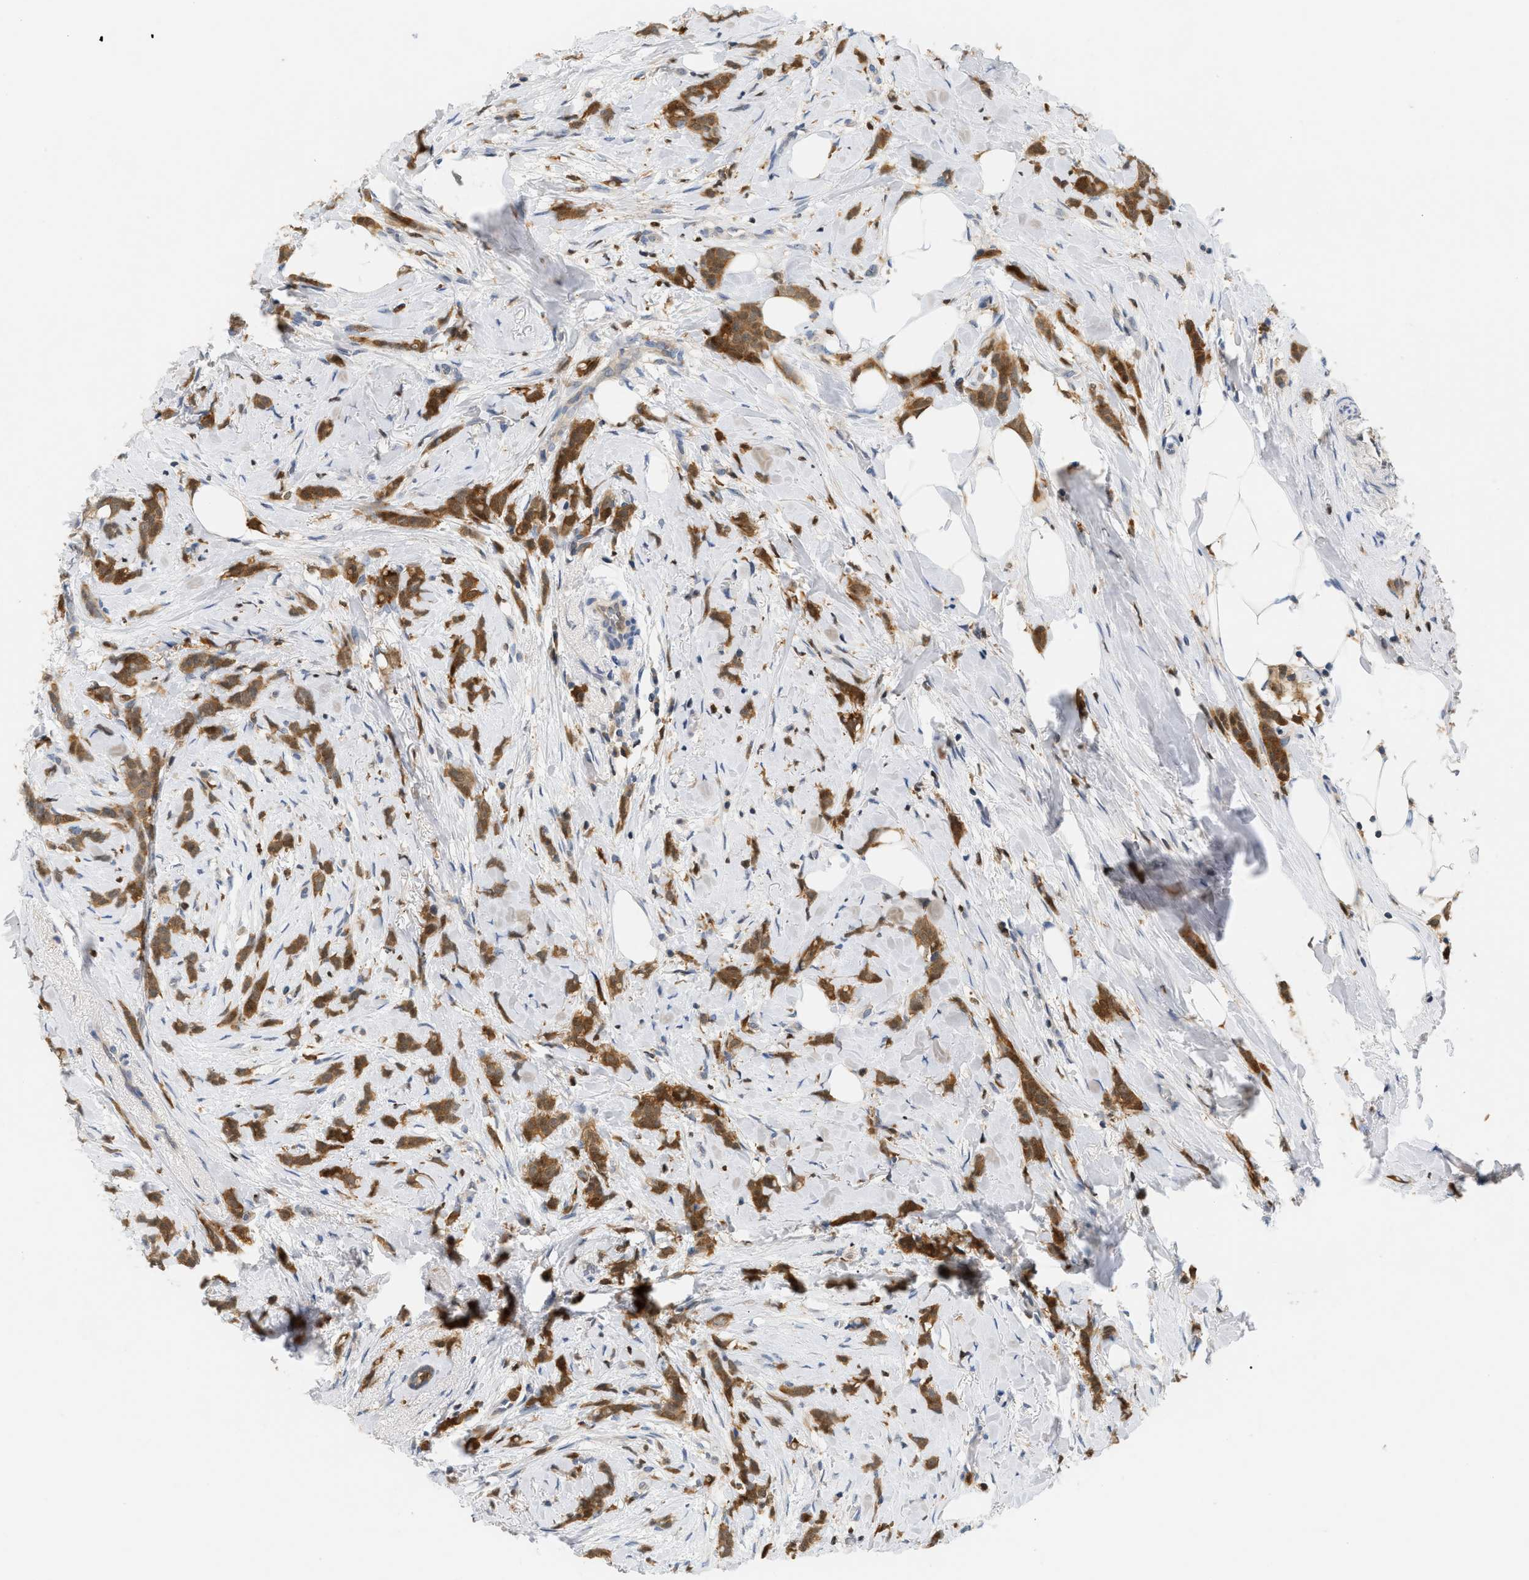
{"staining": {"intensity": "moderate", "quantity": ">75%", "location": "cytoplasmic/membranous"}, "tissue": "breast cancer", "cell_type": "Tumor cells", "image_type": "cancer", "snomed": [{"axis": "morphology", "description": "Lobular carcinoma, in situ"}, {"axis": "morphology", "description": "Lobular carcinoma"}, {"axis": "topography", "description": "Breast"}], "caption": "A medium amount of moderate cytoplasmic/membranous positivity is seen in about >75% of tumor cells in breast lobular carcinoma in situ tissue.", "gene": "PYCARD", "patient": {"sex": "female", "age": 41}}